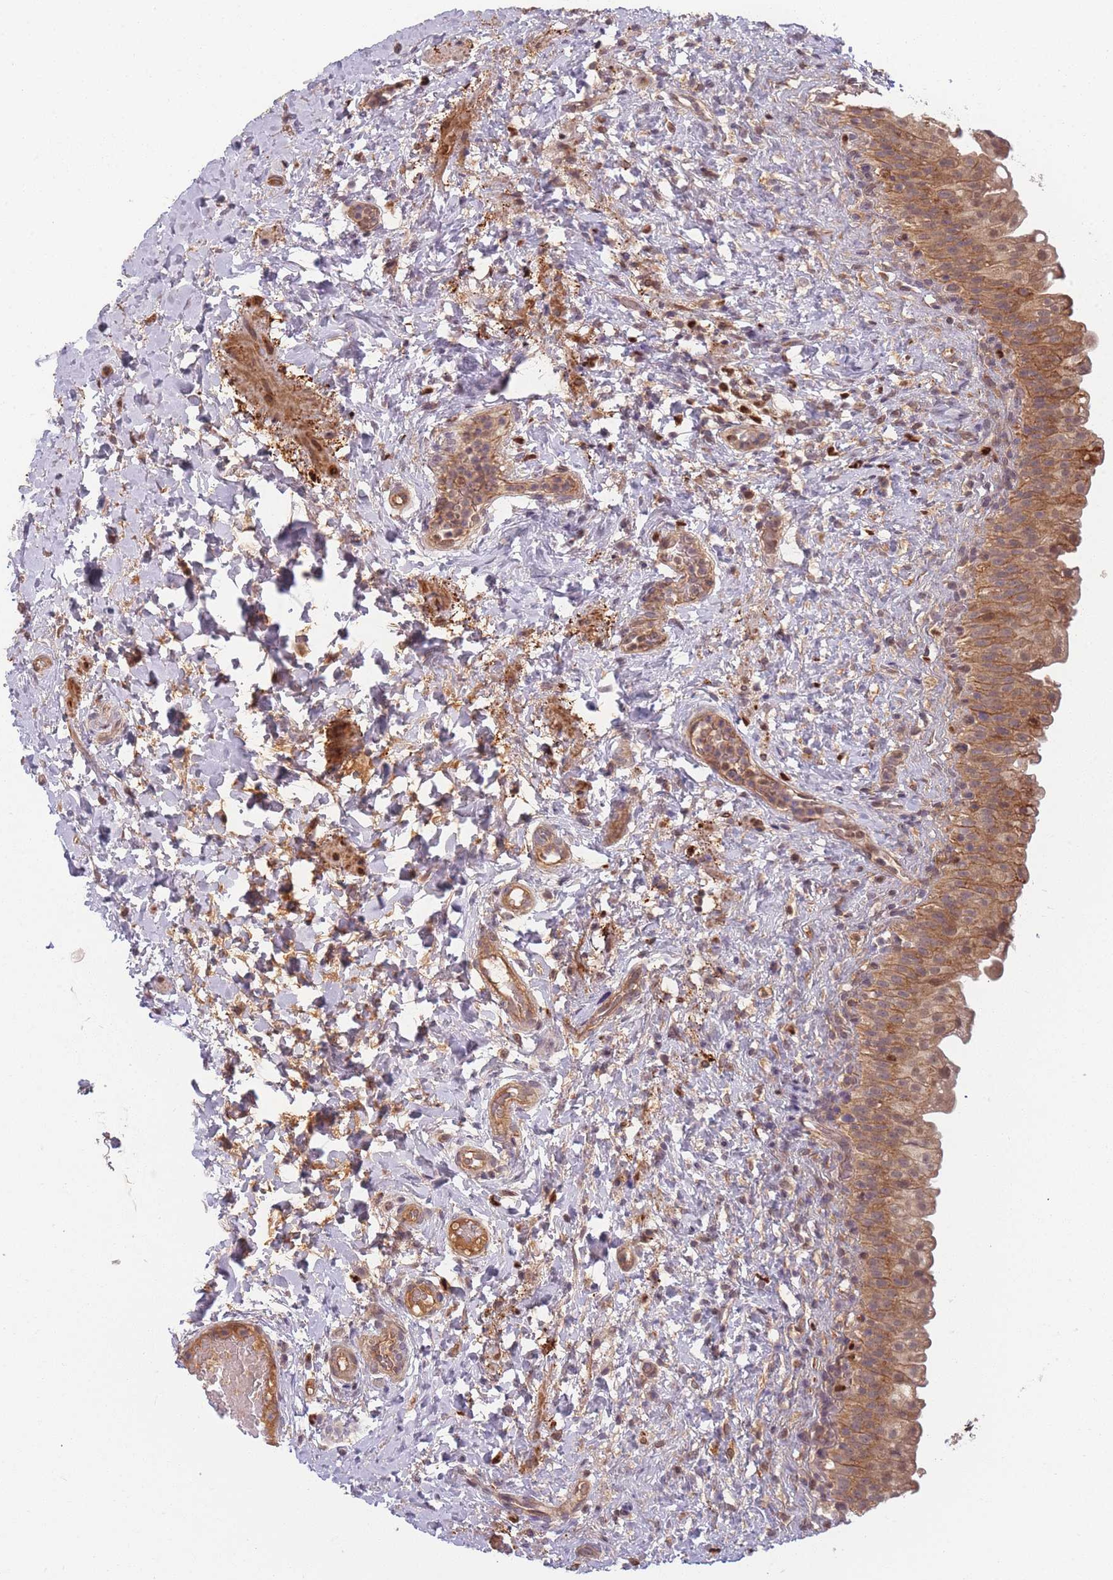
{"staining": {"intensity": "moderate", "quantity": ">75%", "location": "cytoplasmic/membranous"}, "tissue": "urinary bladder", "cell_type": "Urothelial cells", "image_type": "normal", "snomed": [{"axis": "morphology", "description": "Normal tissue, NOS"}, {"axis": "topography", "description": "Urinary bladder"}], "caption": "This histopathology image shows immunohistochemistry staining of normal human urinary bladder, with medium moderate cytoplasmic/membranous expression in about >75% of urothelial cells.", "gene": "FAM153A", "patient": {"sex": "female", "age": 27}}